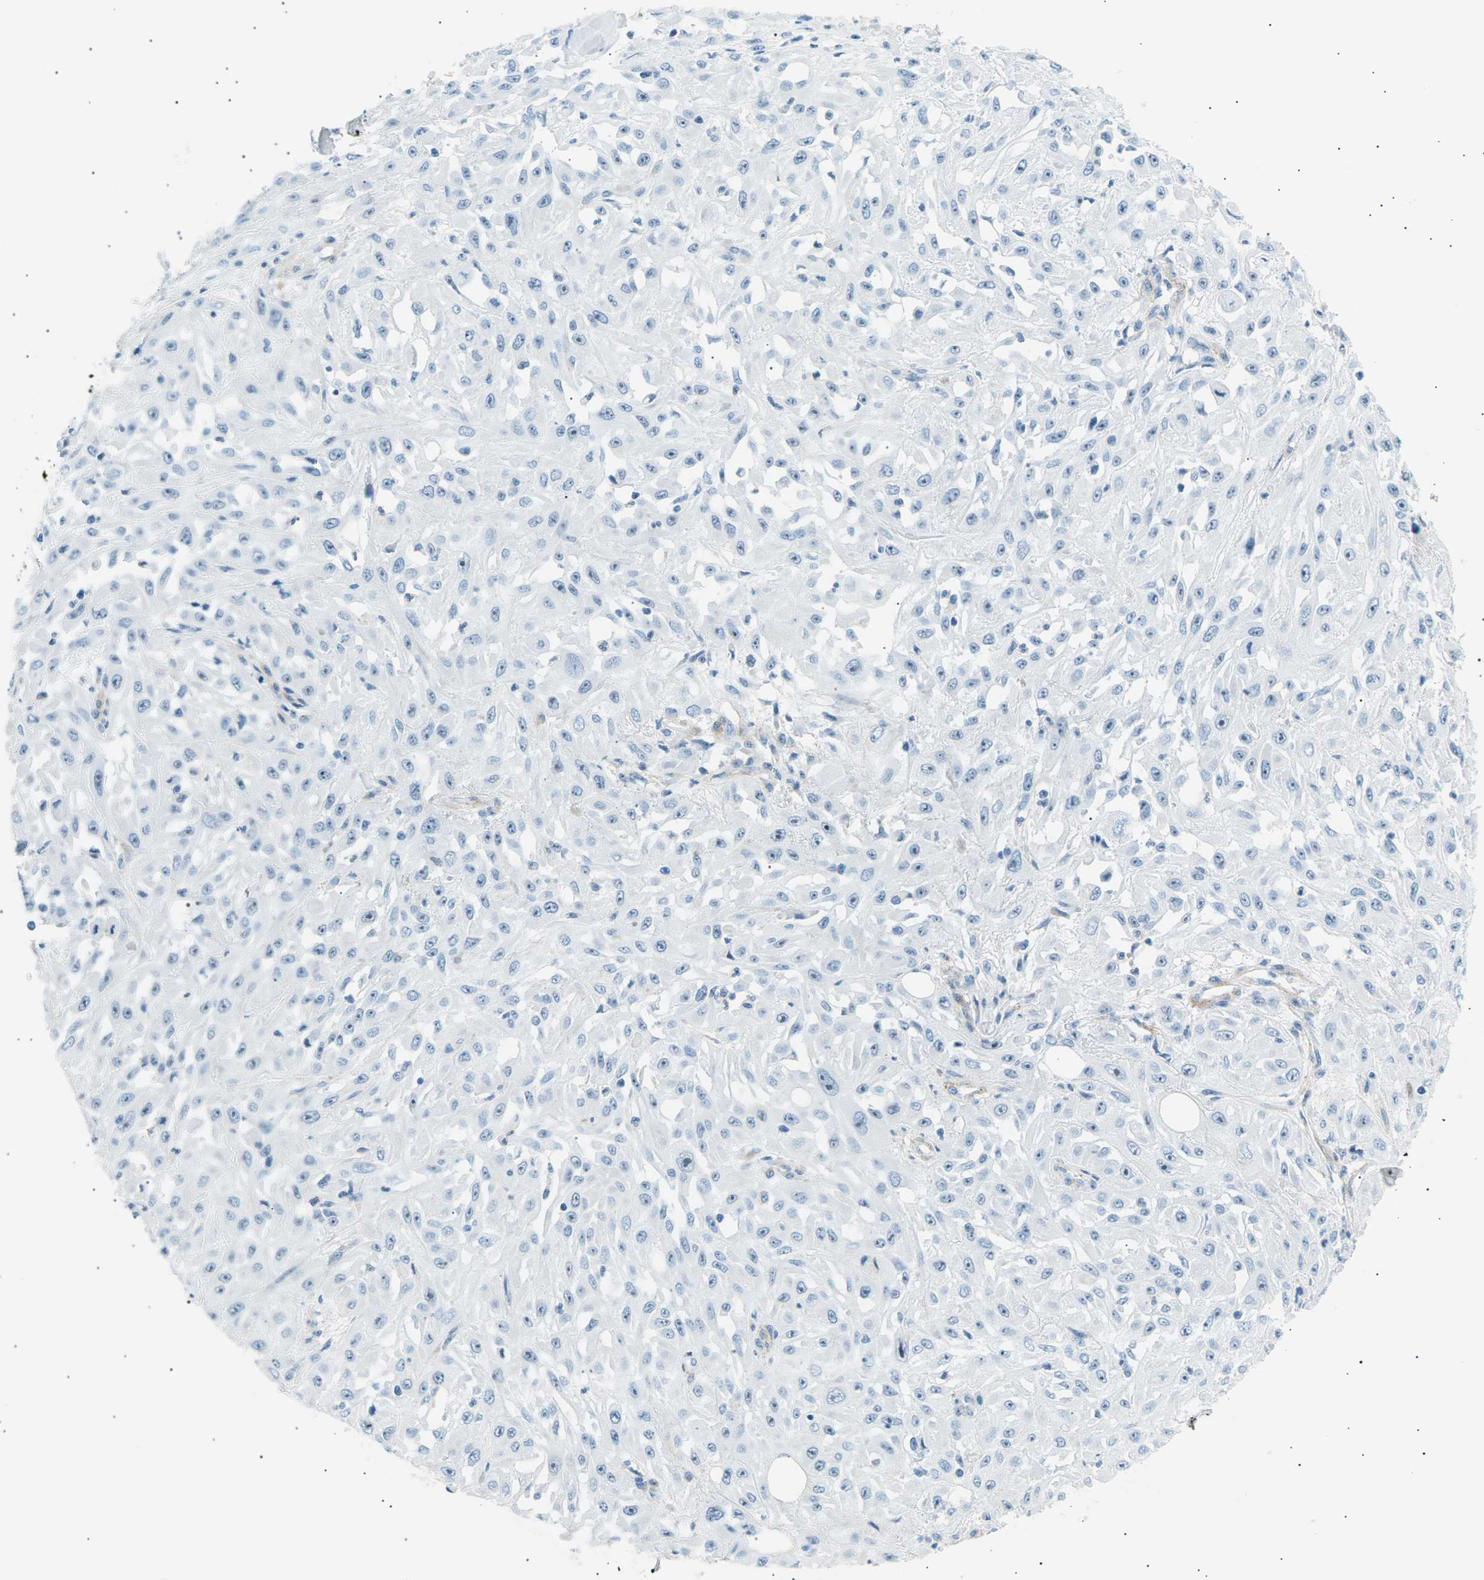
{"staining": {"intensity": "negative", "quantity": "none", "location": "none"}, "tissue": "skin cancer", "cell_type": "Tumor cells", "image_type": "cancer", "snomed": [{"axis": "morphology", "description": "Squamous cell carcinoma, NOS"}, {"axis": "morphology", "description": "Squamous cell carcinoma, metastatic, NOS"}, {"axis": "topography", "description": "Skin"}, {"axis": "topography", "description": "Lymph node"}], "caption": "DAB immunohistochemical staining of human metastatic squamous cell carcinoma (skin) displays no significant expression in tumor cells.", "gene": "SEPTIN5", "patient": {"sex": "male", "age": 75}}